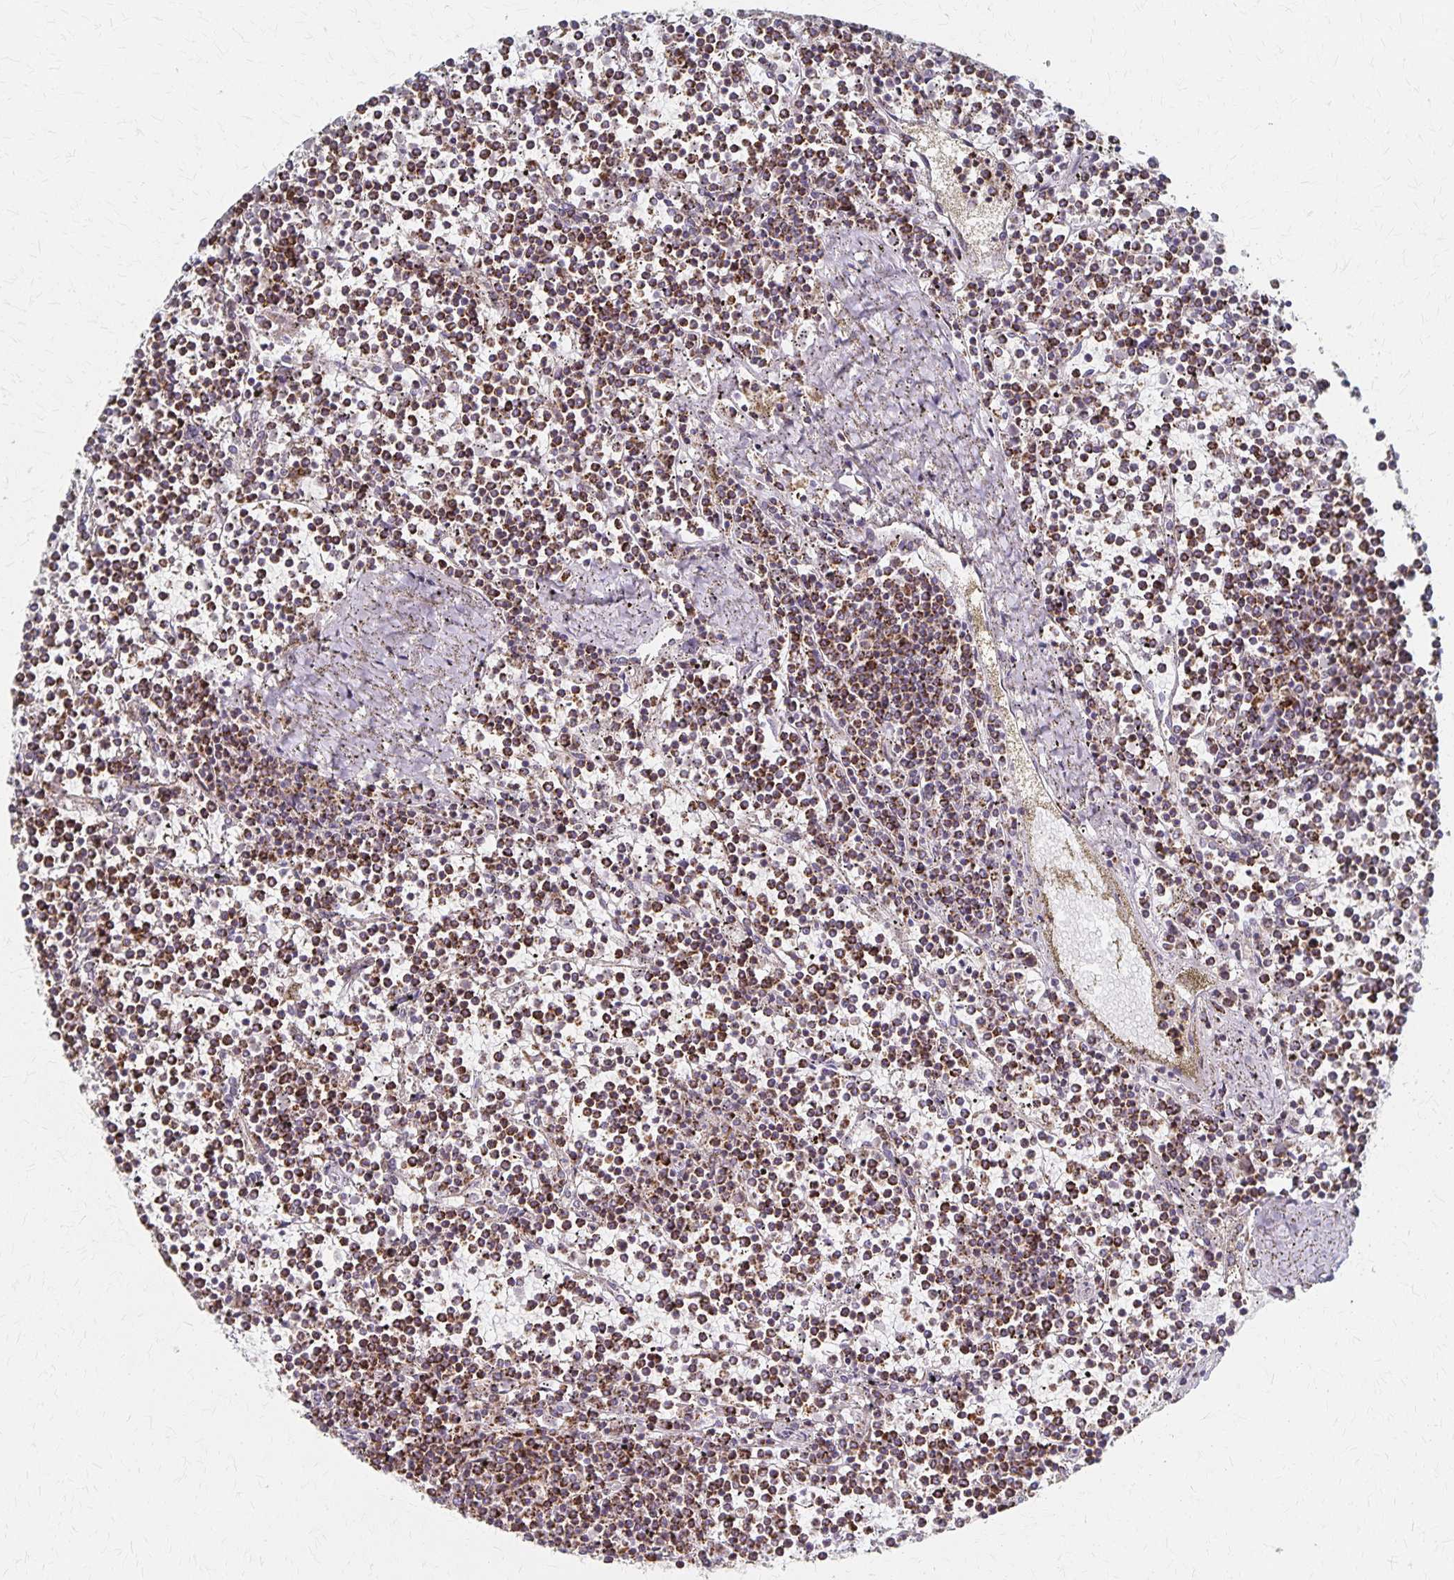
{"staining": {"intensity": "strong", "quantity": ">75%", "location": "cytoplasmic/membranous"}, "tissue": "lymphoma", "cell_type": "Tumor cells", "image_type": "cancer", "snomed": [{"axis": "morphology", "description": "Malignant lymphoma, non-Hodgkin's type, Low grade"}, {"axis": "topography", "description": "Spleen"}], "caption": "IHC histopathology image of neoplastic tissue: lymphoma stained using IHC shows high levels of strong protein expression localized specifically in the cytoplasmic/membranous of tumor cells, appearing as a cytoplasmic/membranous brown color.", "gene": "DYRK4", "patient": {"sex": "female", "age": 19}}